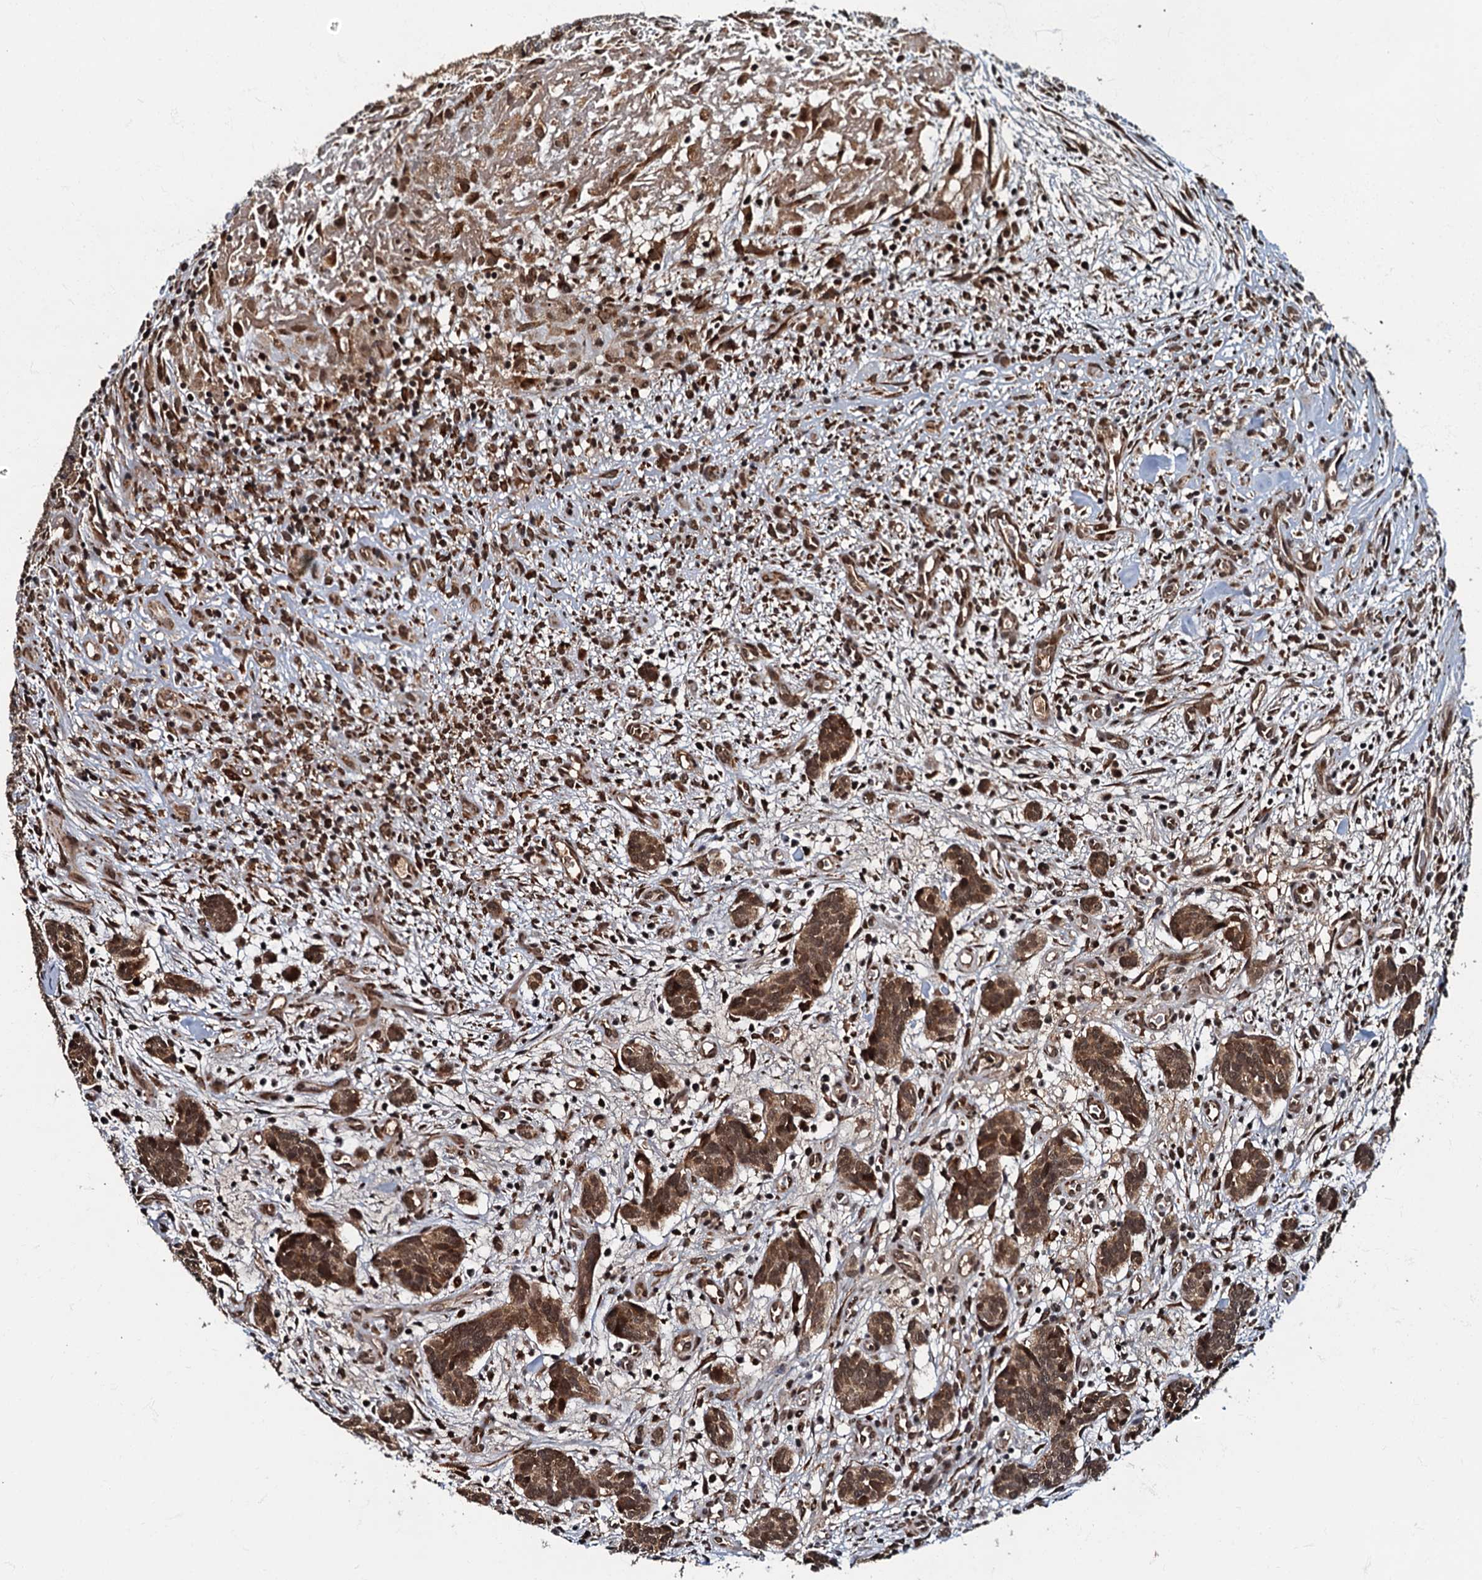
{"staining": {"intensity": "moderate", "quantity": ">75%", "location": "cytoplasmic/membranous,nuclear"}, "tissue": "carcinoid", "cell_type": "Tumor cells", "image_type": "cancer", "snomed": [{"axis": "morphology", "description": "Carcinoid, malignant, NOS"}, {"axis": "topography", "description": "Lung"}], "caption": "This histopathology image displays carcinoid stained with immunohistochemistry (IHC) to label a protein in brown. The cytoplasmic/membranous and nuclear of tumor cells show moderate positivity for the protein. Nuclei are counter-stained blue.", "gene": "C18orf32", "patient": {"sex": "female", "age": 46}}